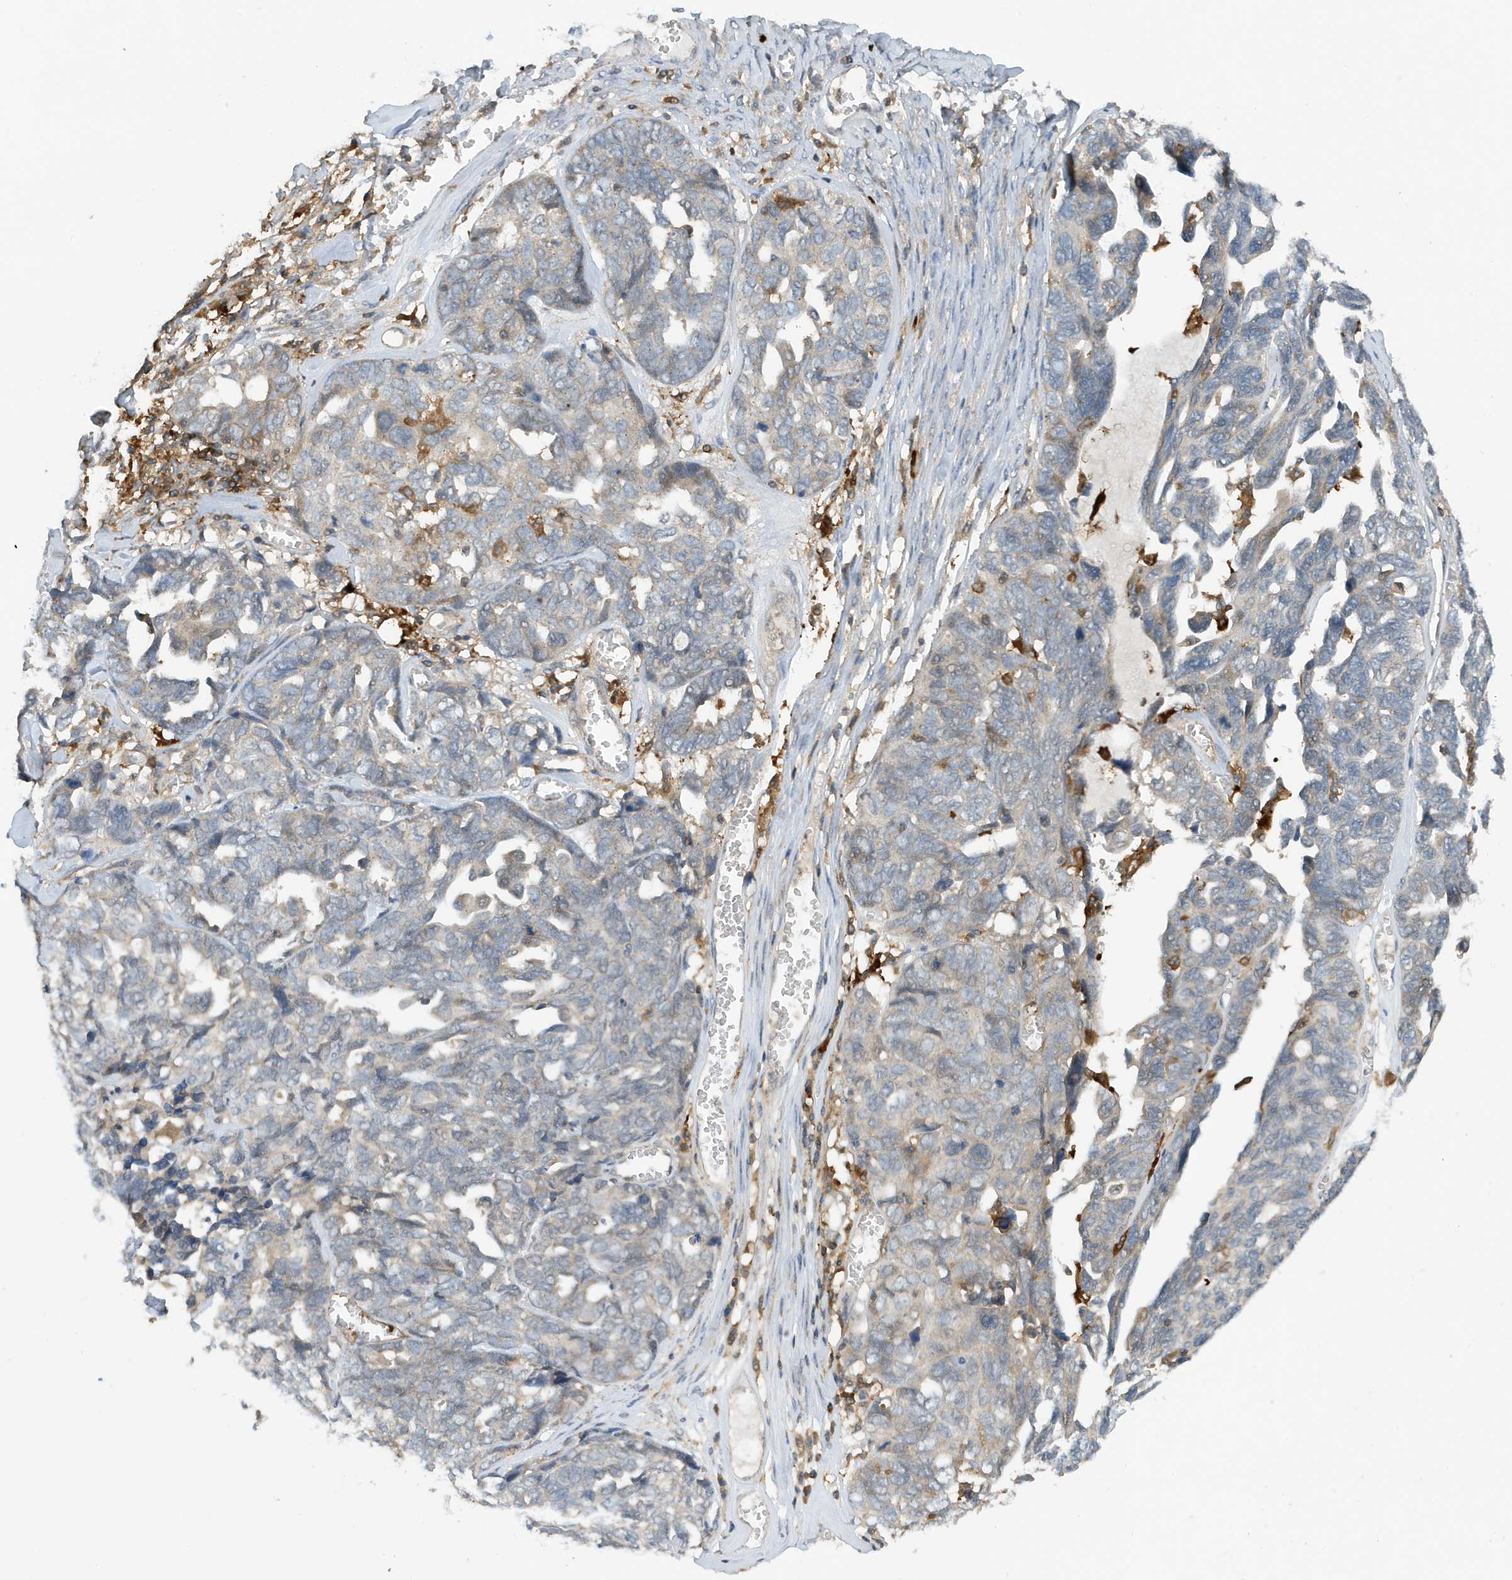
{"staining": {"intensity": "negative", "quantity": "none", "location": "none"}, "tissue": "ovarian cancer", "cell_type": "Tumor cells", "image_type": "cancer", "snomed": [{"axis": "morphology", "description": "Cystadenocarcinoma, serous, NOS"}, {"axis": "topography", "description": "Ovary"}], "caption": "Tumor cells show no significant staining in ovarian cancer (serous cystadenocarcinoma).", "gene": "NSUN3", "patient": {"sex": "female", "age": 79}}